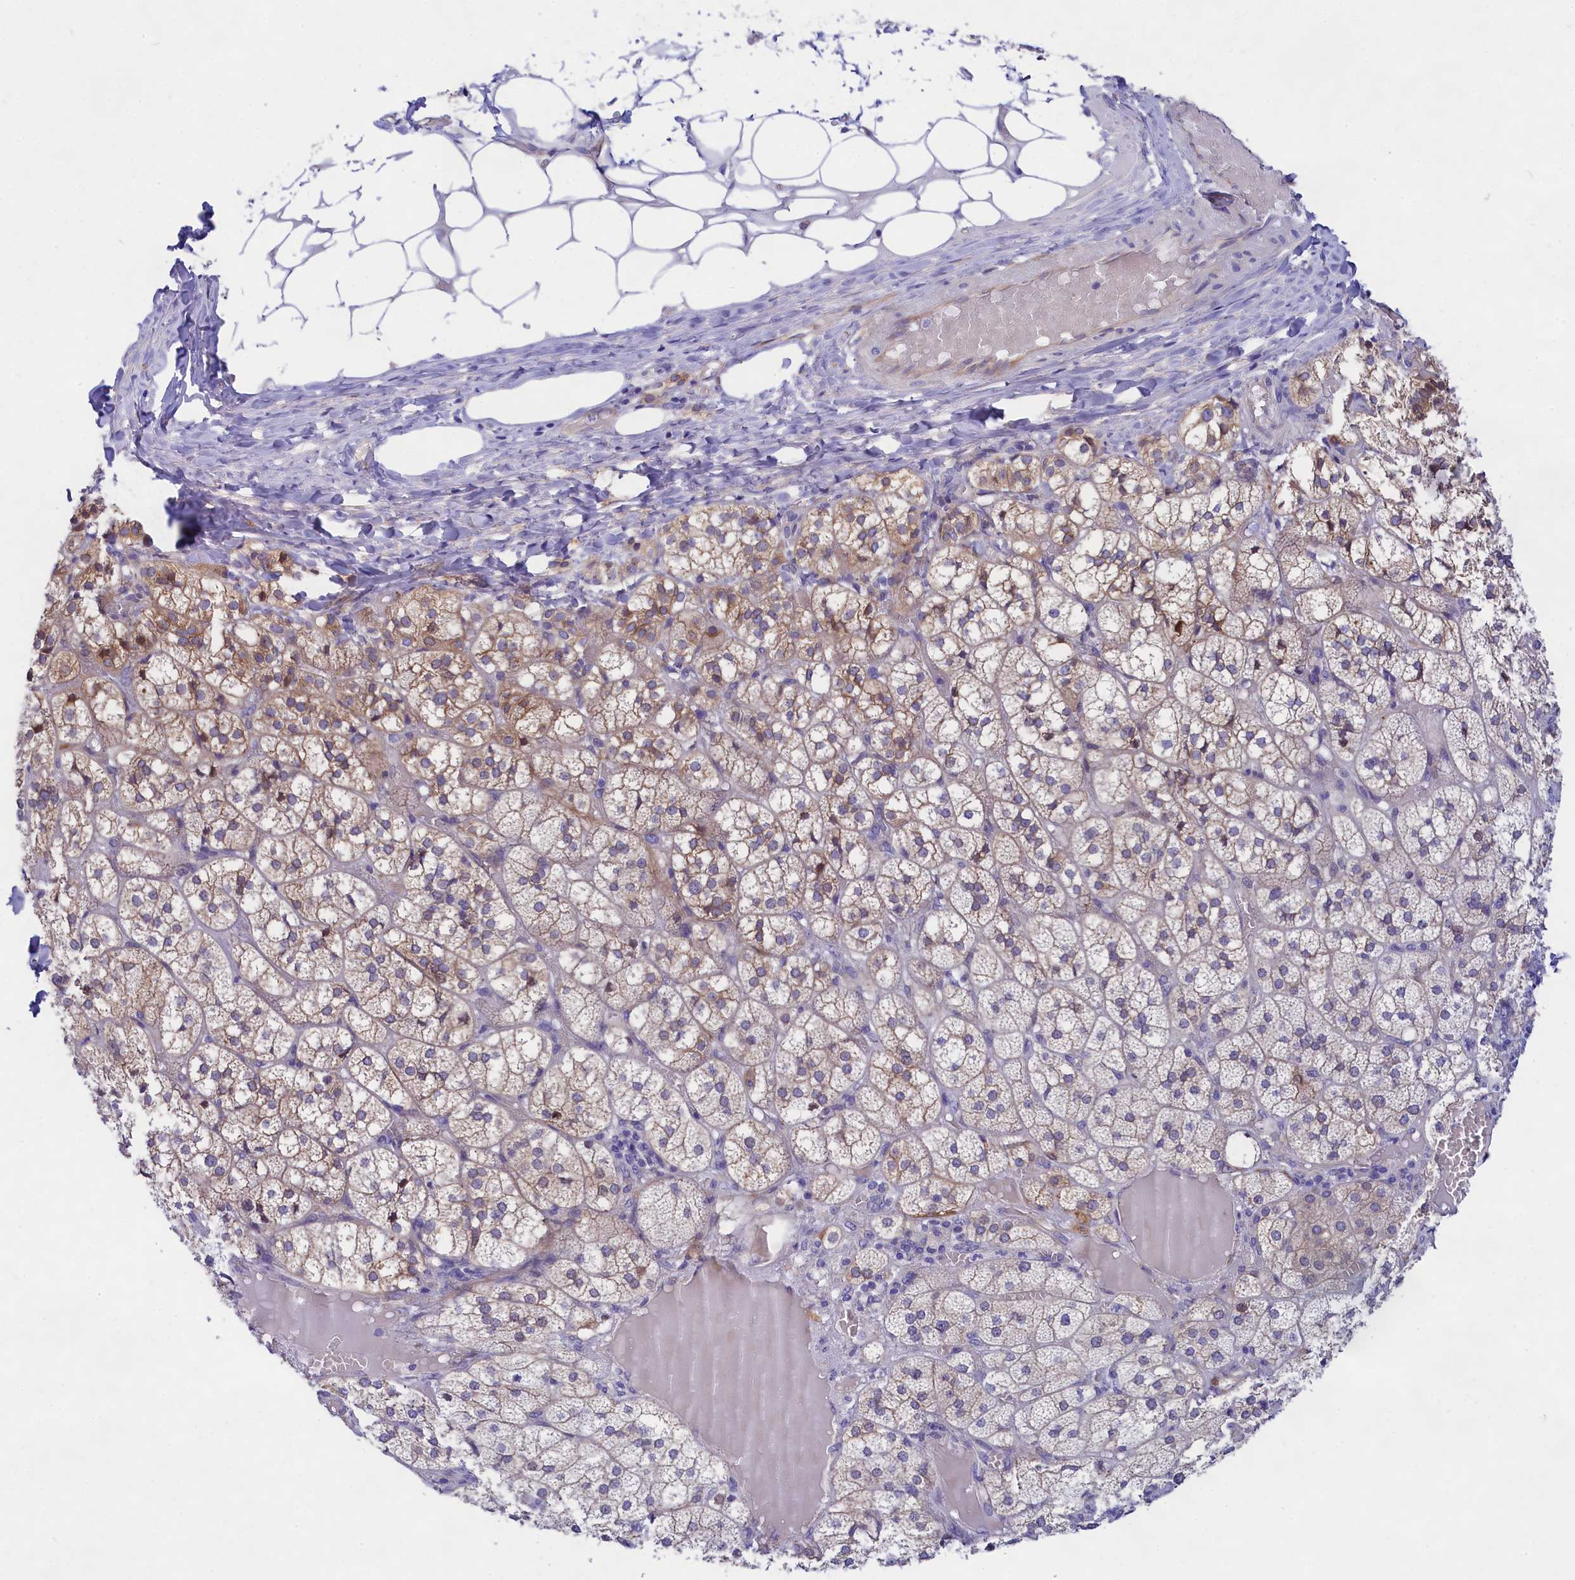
{"staining": {"intensity": "moderate", "quantity": "25%-75%", "location": "cytoplasmic/membranous"}, "tissue": "adrenal gland", "cell_type": "Glandular cells", "image_type": "normal", "snomed": [{"axis": "morphology", "description": "Normal tissue, NOS"}, {"axis": "topography", "description": "Adrenal gland"}], "caption": "Adrenal gland stained with a brown dye shows moderate cytoplasmic/membranous positive positivity in approximately 25%-75% of glandular cells.", "gene": "PPP1R13L", "patient": {"sex": "female", "age": 61}}